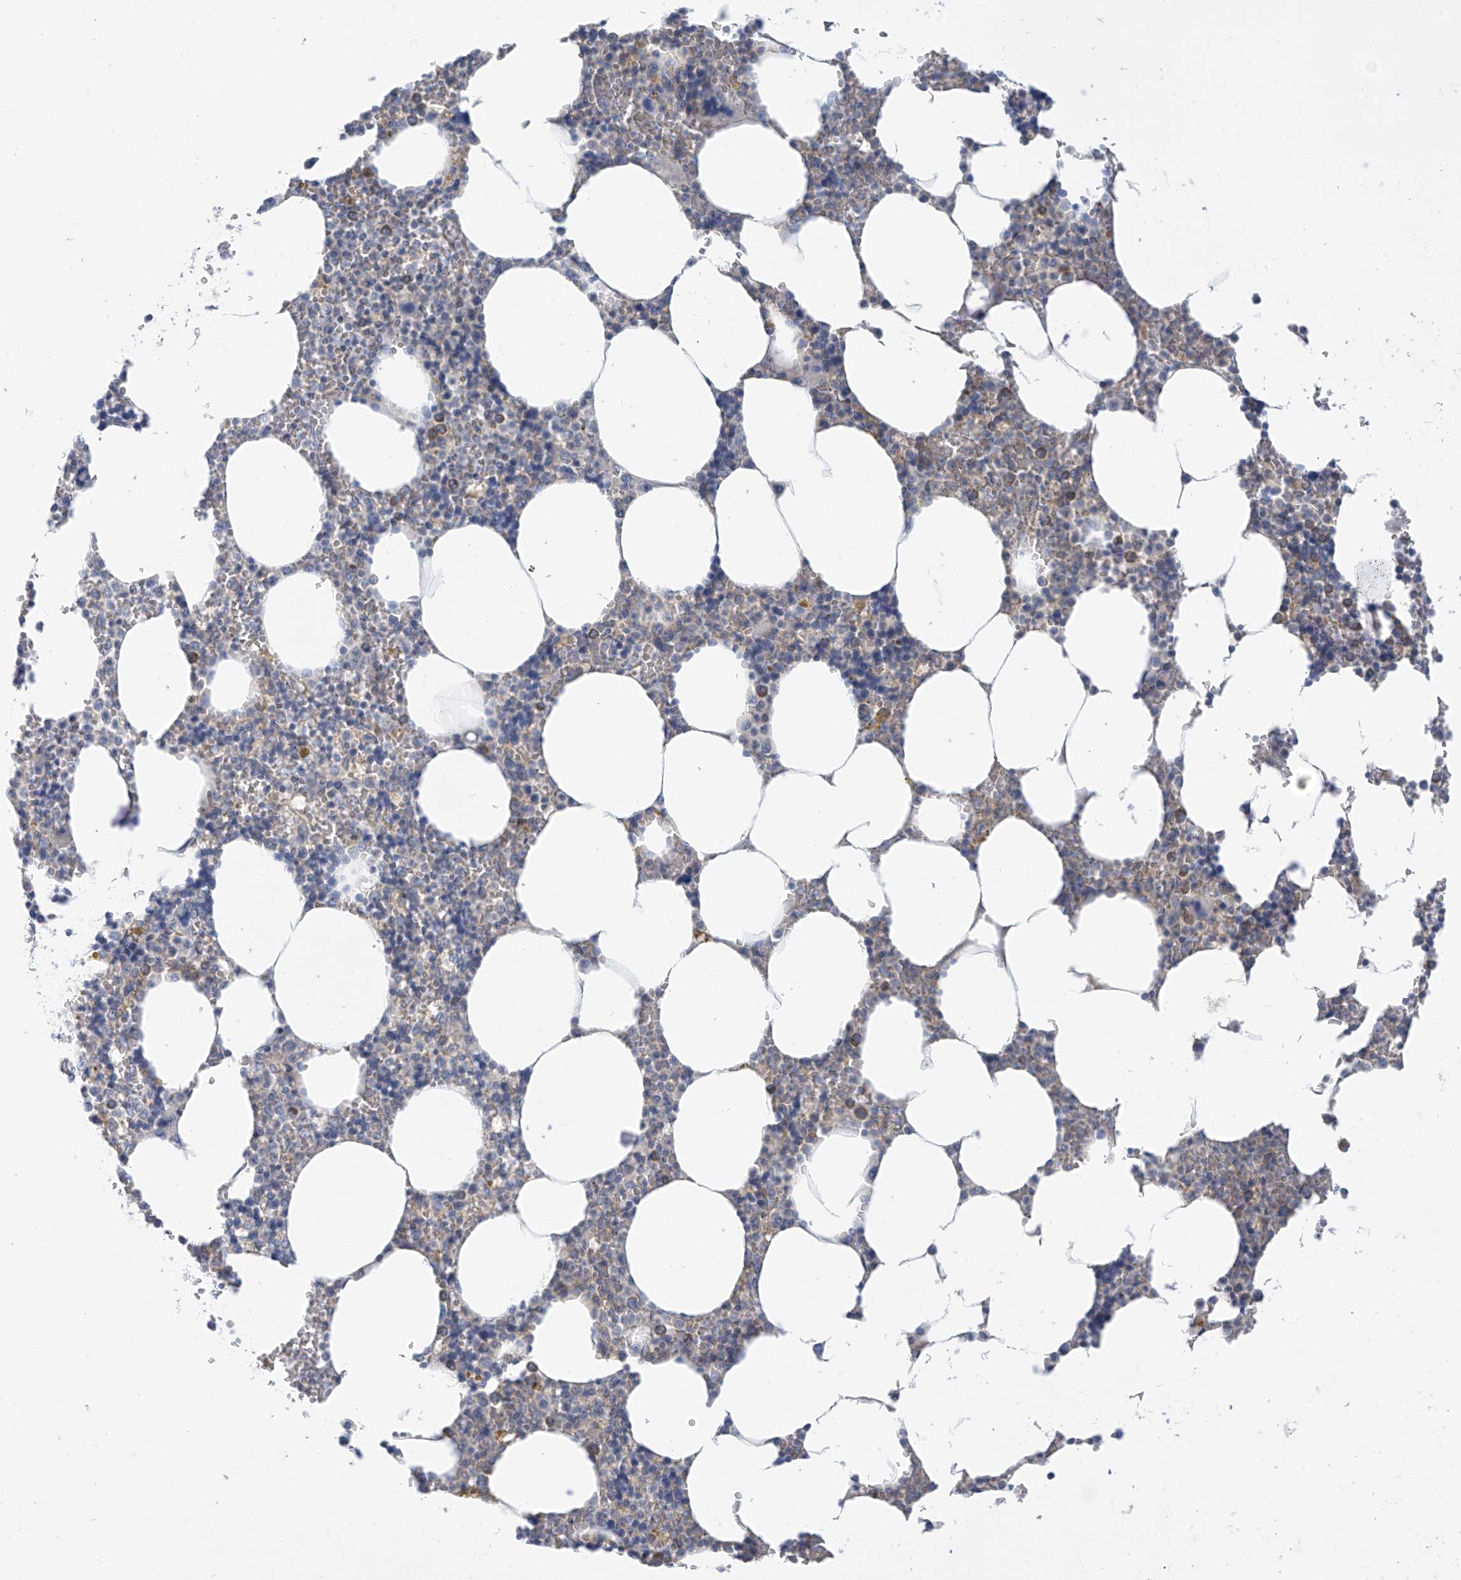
{"staining": {"intensity": "weak", "quantity": "<25%", "location": "cytoplasmic/membranous"}, "tissue": "bone marrow", "cell_type": "Hematopoietic cells", "image_type": "normal", "snomed": [{"axis": "morphology", "description": "Normal tissue, NOS"}, {"axis": "topography", "description": "Bone marrow"}], "caption": "DAB immunohistochemical staining of normal bone marrow displays no significant positivity in hematopoietic cells. Brightfield microscopy of immunohistochemistry stained with DAB (3,3'-diaminobenzidine) (brown) and hematoxylin (blue), captured at high magnification.", "gene": "SLC6A12", "patient": {"sex": "male", "age": 70}}